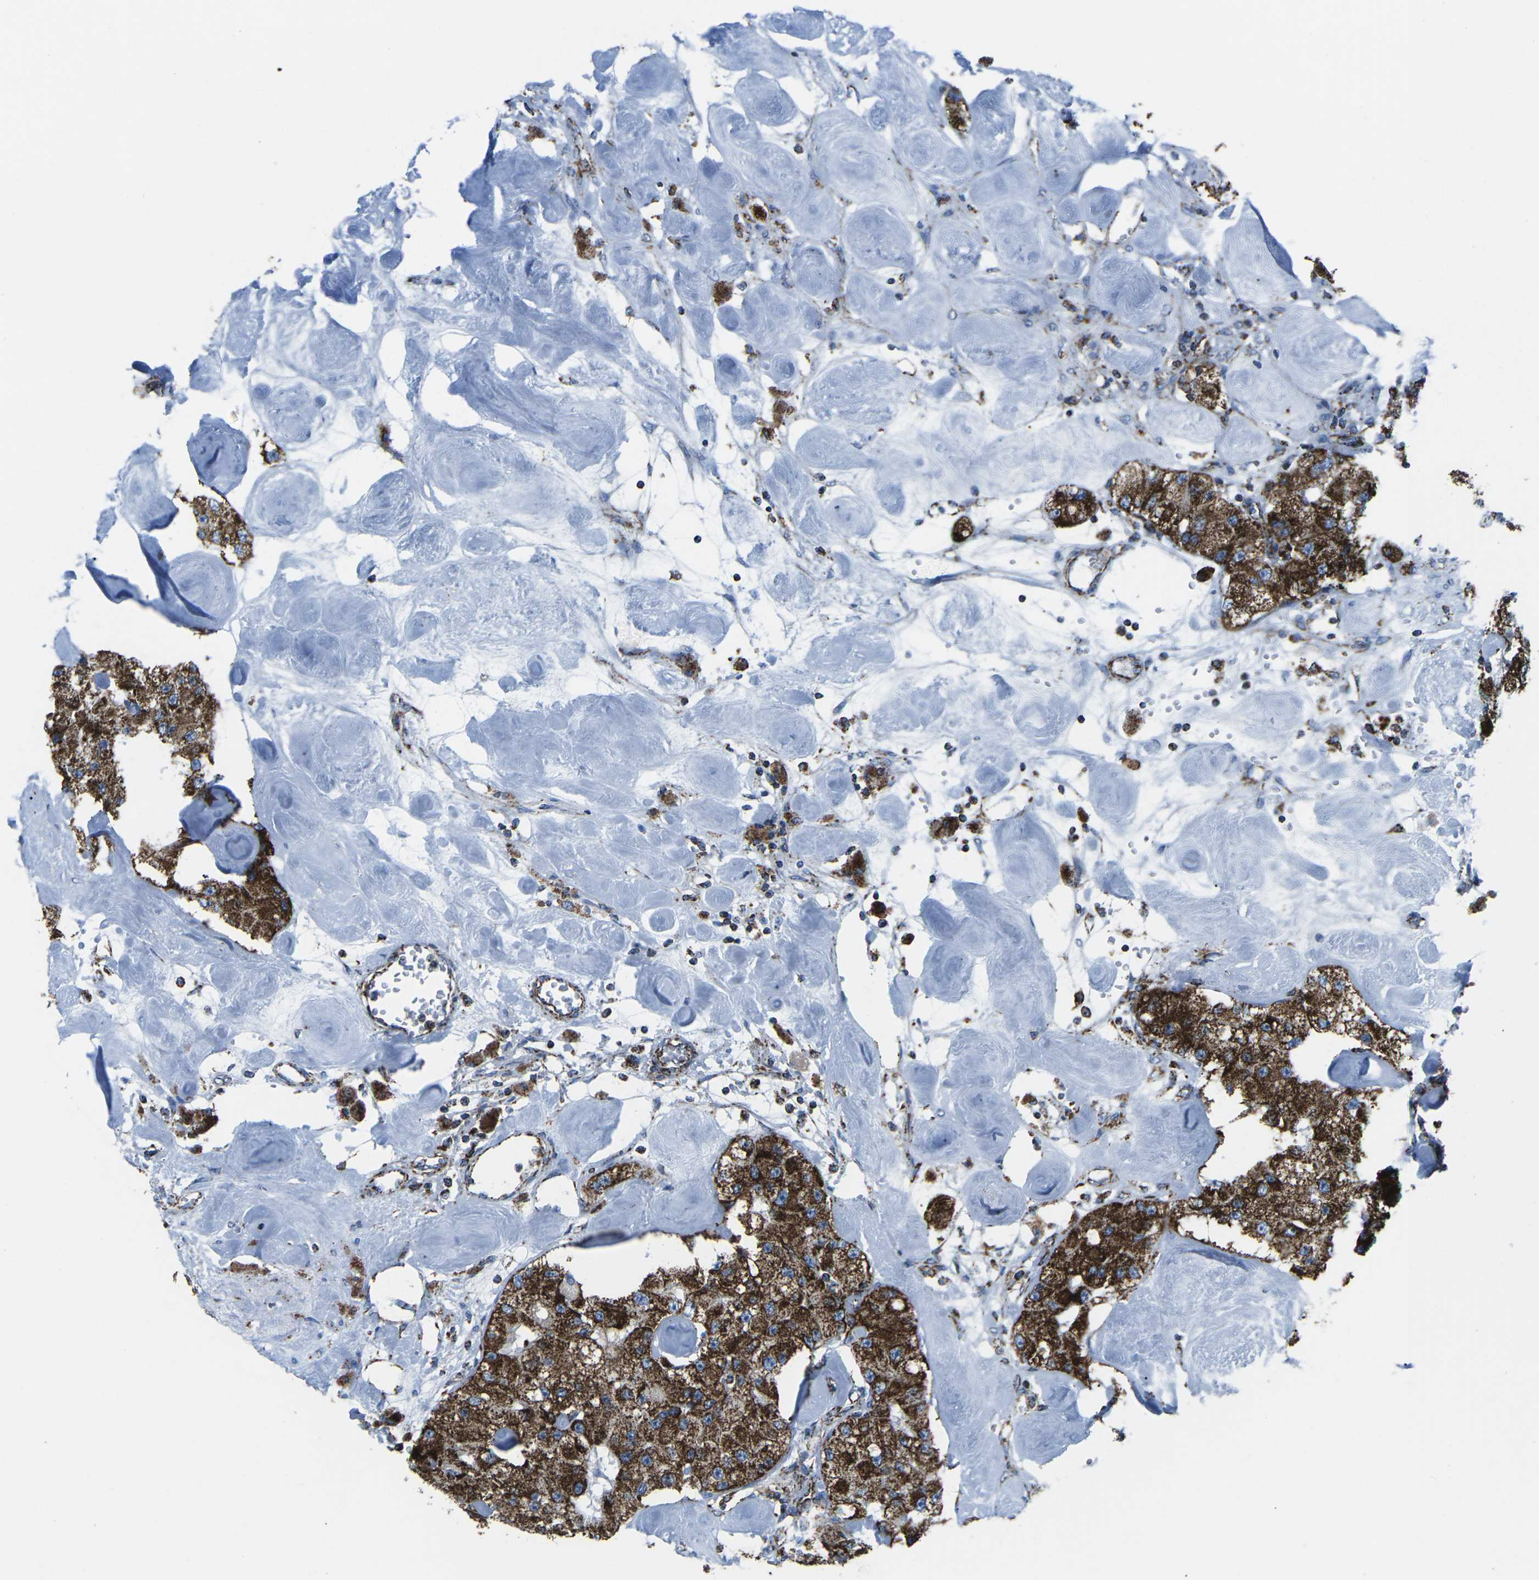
{"staining": {"intensity": "strong", "quantity": ">75%", "location": "cytoplasmic/membranous"}, "tissue": "carcinoid", "cell_type": "Tumor cells", "image_type": "cancer", "snomed": [{"axis": "morphology", "description": "Carcinoid, malignant, NOS"}, {"axis": "topography", "description": "Pancreas"}], "caption": "The image shows immunohistochemical staining of carcinoid. There is strong cytoplasmic/membranous positivity is present in about >75% of tumor cells.", "gene": "MT-CO2", "patient": {"sex": "male", "age": 41}}